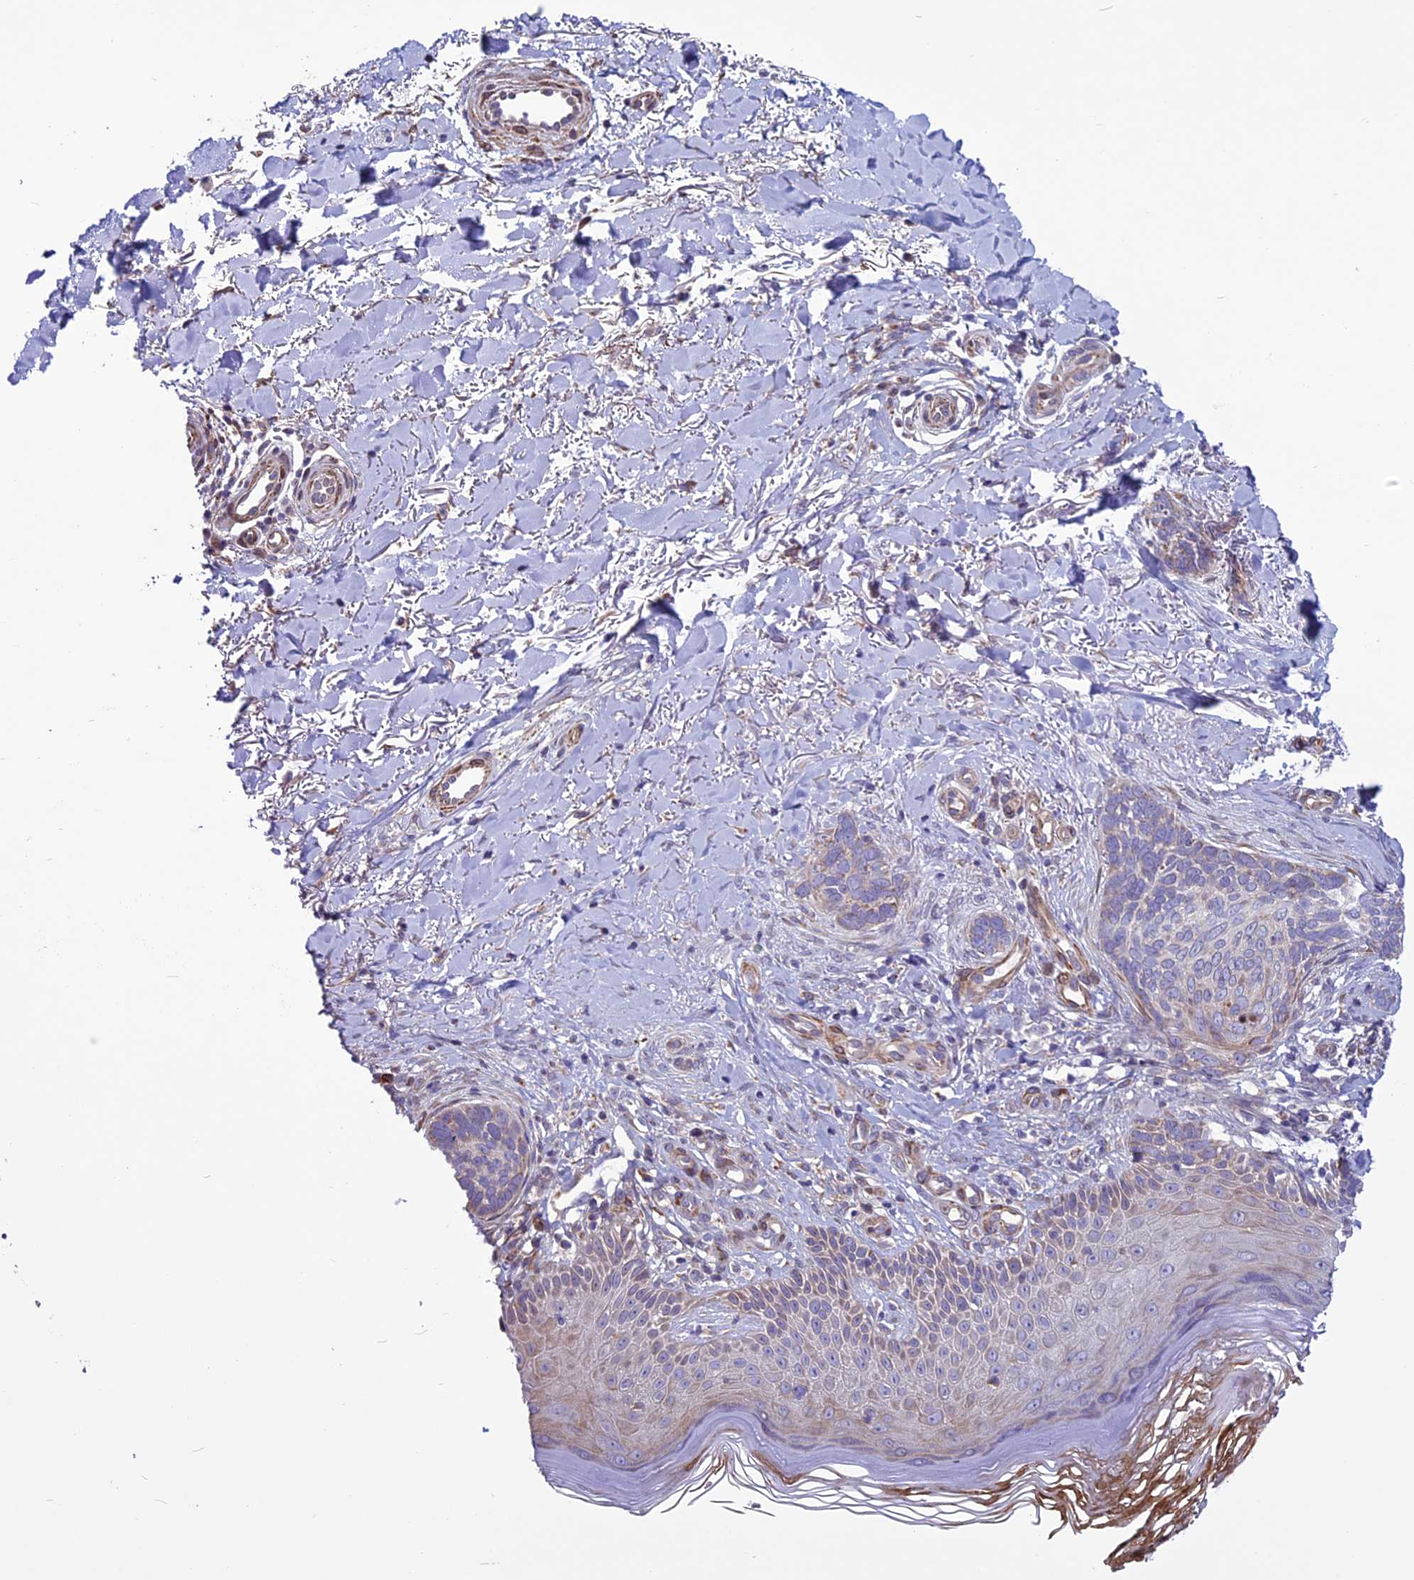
{"staining": {"intensity": "weak", "quantity": "<25%", "location": "cytoplasmic/membranous"}, "tissue": "skin cancer", "cell_type": "Tumor cells", "image_type": "cancer", "snomed": [{"axis": "morphology", "description": "Normal tissue, NOS"}, {"axis": "morphology", "description": "Basal cell carcinoma"}, {"axis": "topography", "description": "Skin"}], "caption": "This is an IHC photomicrograph of skin basal cell carcinoma. There is no staining in tumor cells.", "gene": "MIEF2", "patient": {"sex": "female", "age": 67}}